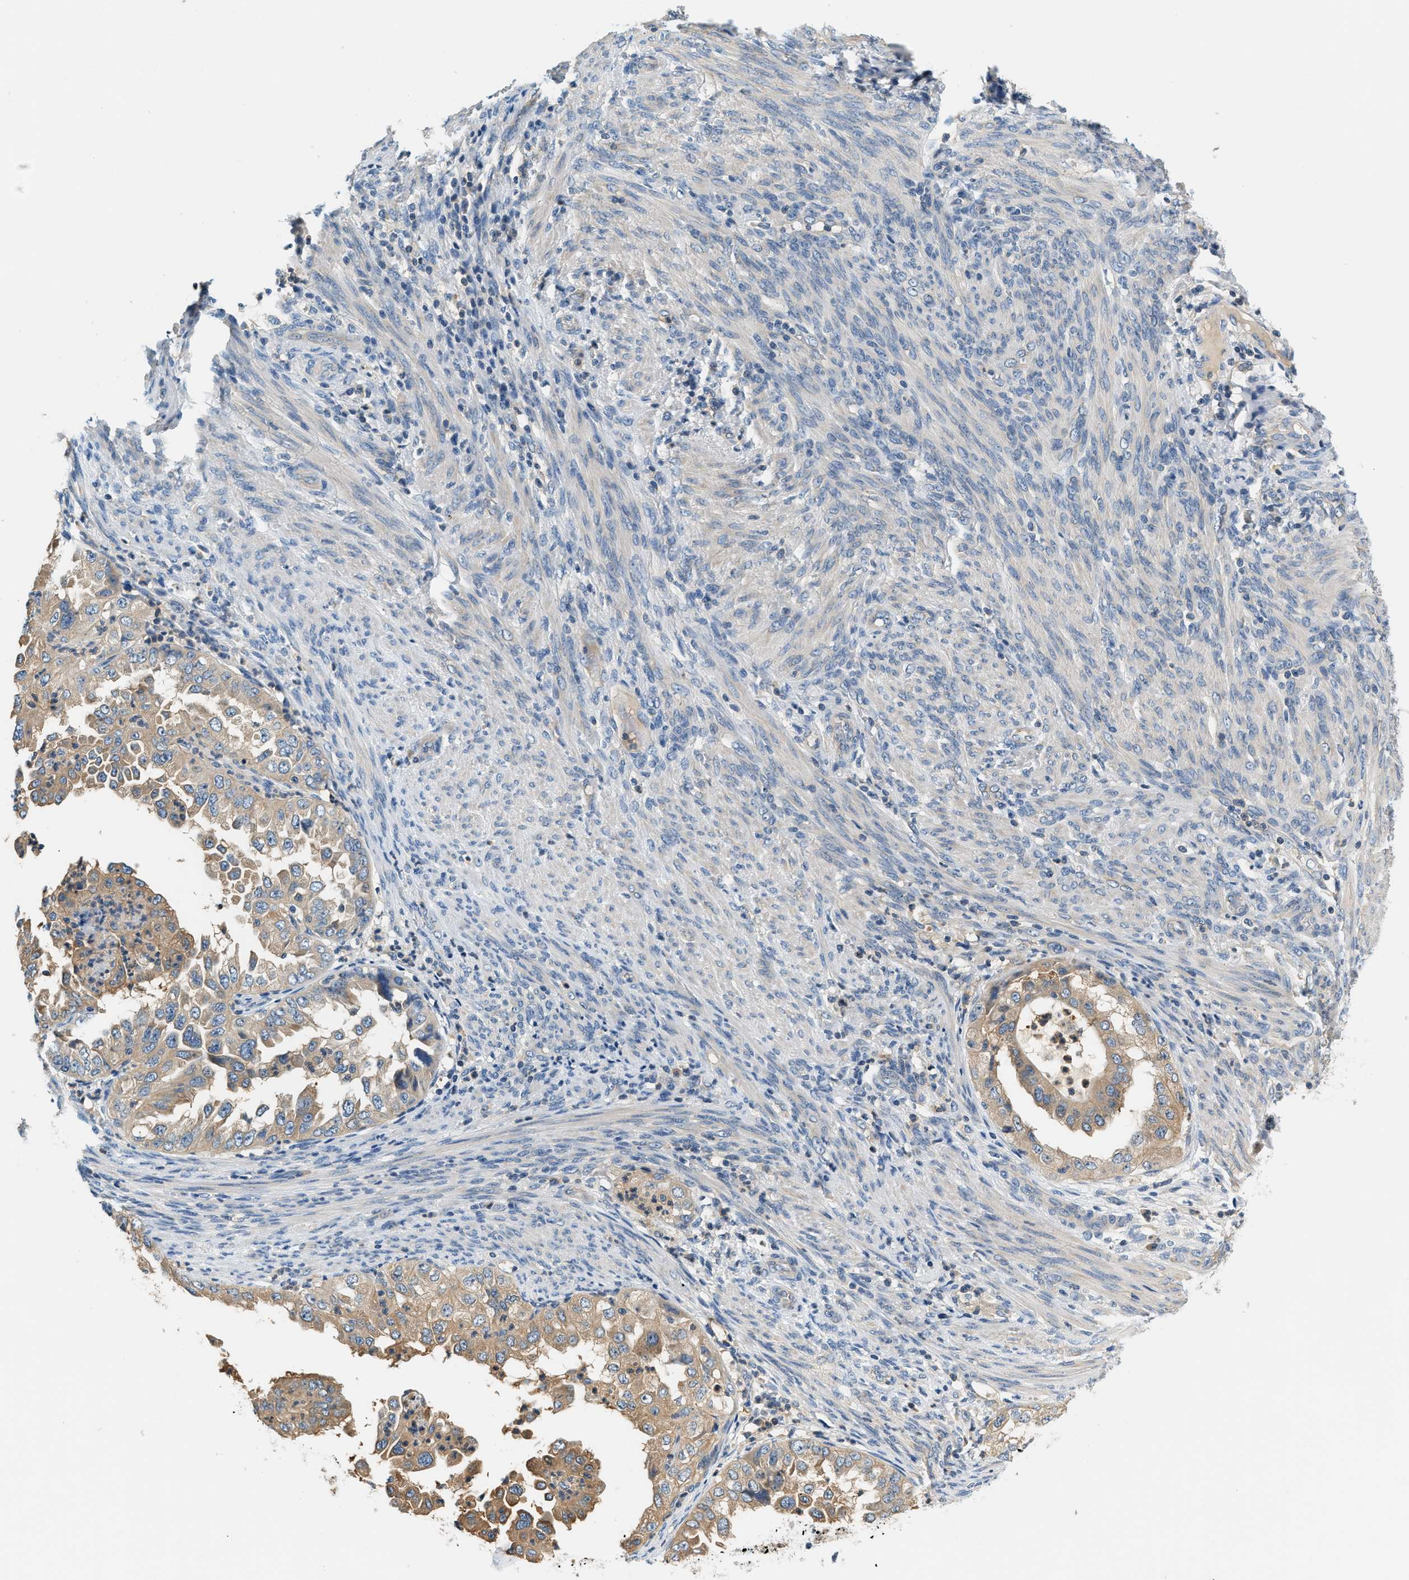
{"staining": {"intensity": "moderate", "quantity": ">75%", "location": "cytoplasmic/membranous"}, "tissue": "endometrial cancer", "cell_type": "Tumor cells", "image_type": "cancer", "snomed": [{"axis": "morphology", "description": "Adenocarcinoma, NOS"}, {"axis": "topography", "description": "Endometrium"}], "caption": "This photomicrograph displays IHC staining of human endometrial adenocarcinoma, with medium moderate cytoplasmic/membranous expression in about >75% of tumor cells.", "gene": "SLC35E1", "patient": {"sex": "female", "age": 85}}